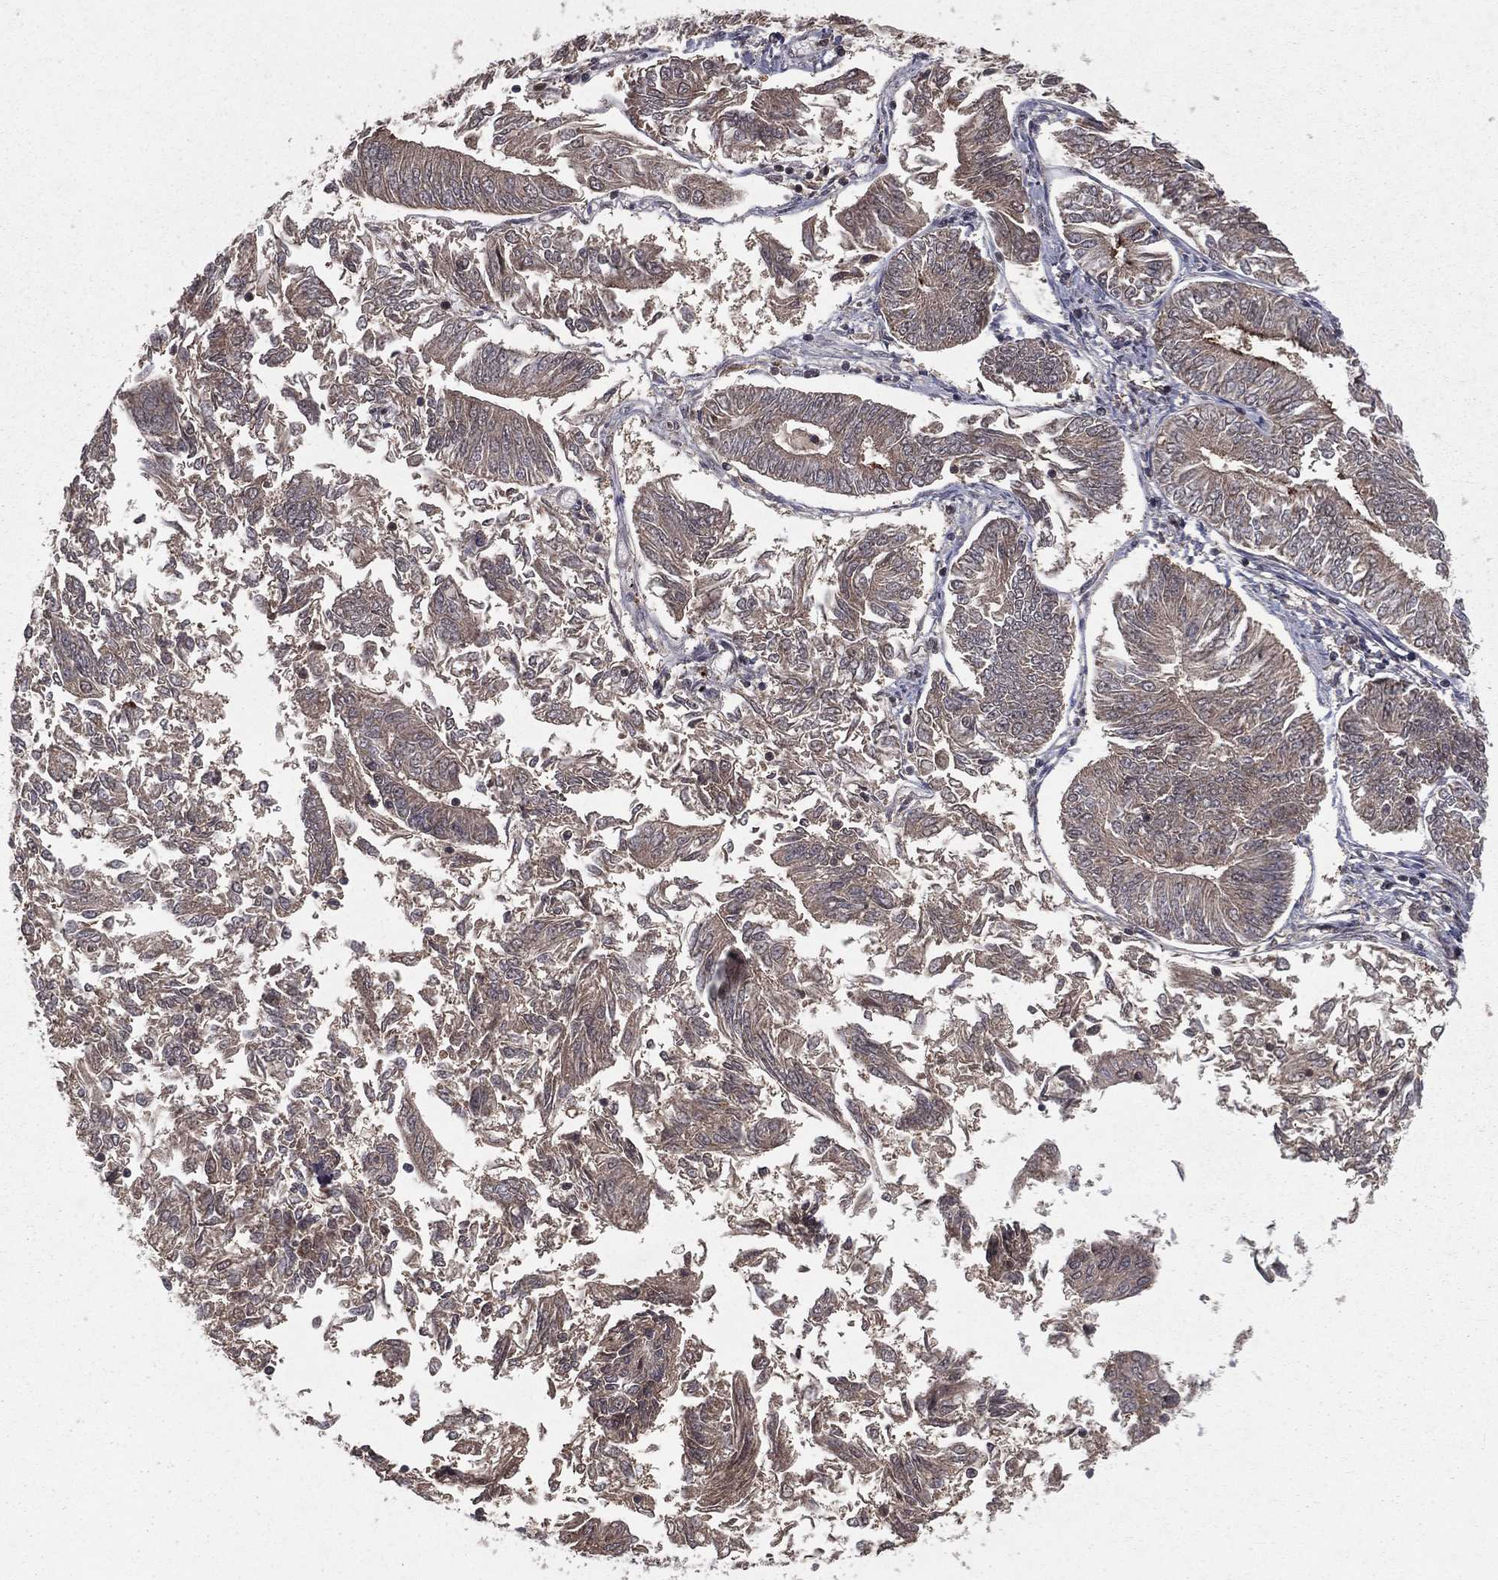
{"staining": {"intensity": "weak", "quantity": "<25%", "location": "cytoplasmic/membranous"}, "tissue": "endometrial cancer", "cell_type": "Tumor cells", "image_type": "cancer", "snomed": [{"axis": "morphology", "description": "Adenocarcinoma, NOS"}, {"axis": "topography", "description": "Endometrium"}], "caption": "The photomicrograph exhibits no staining of tumor cells in endometrial cancer (adenocarcinoma).", "gene": "ZDHHC15", "patient": {"sex": "female", "age": 58}}